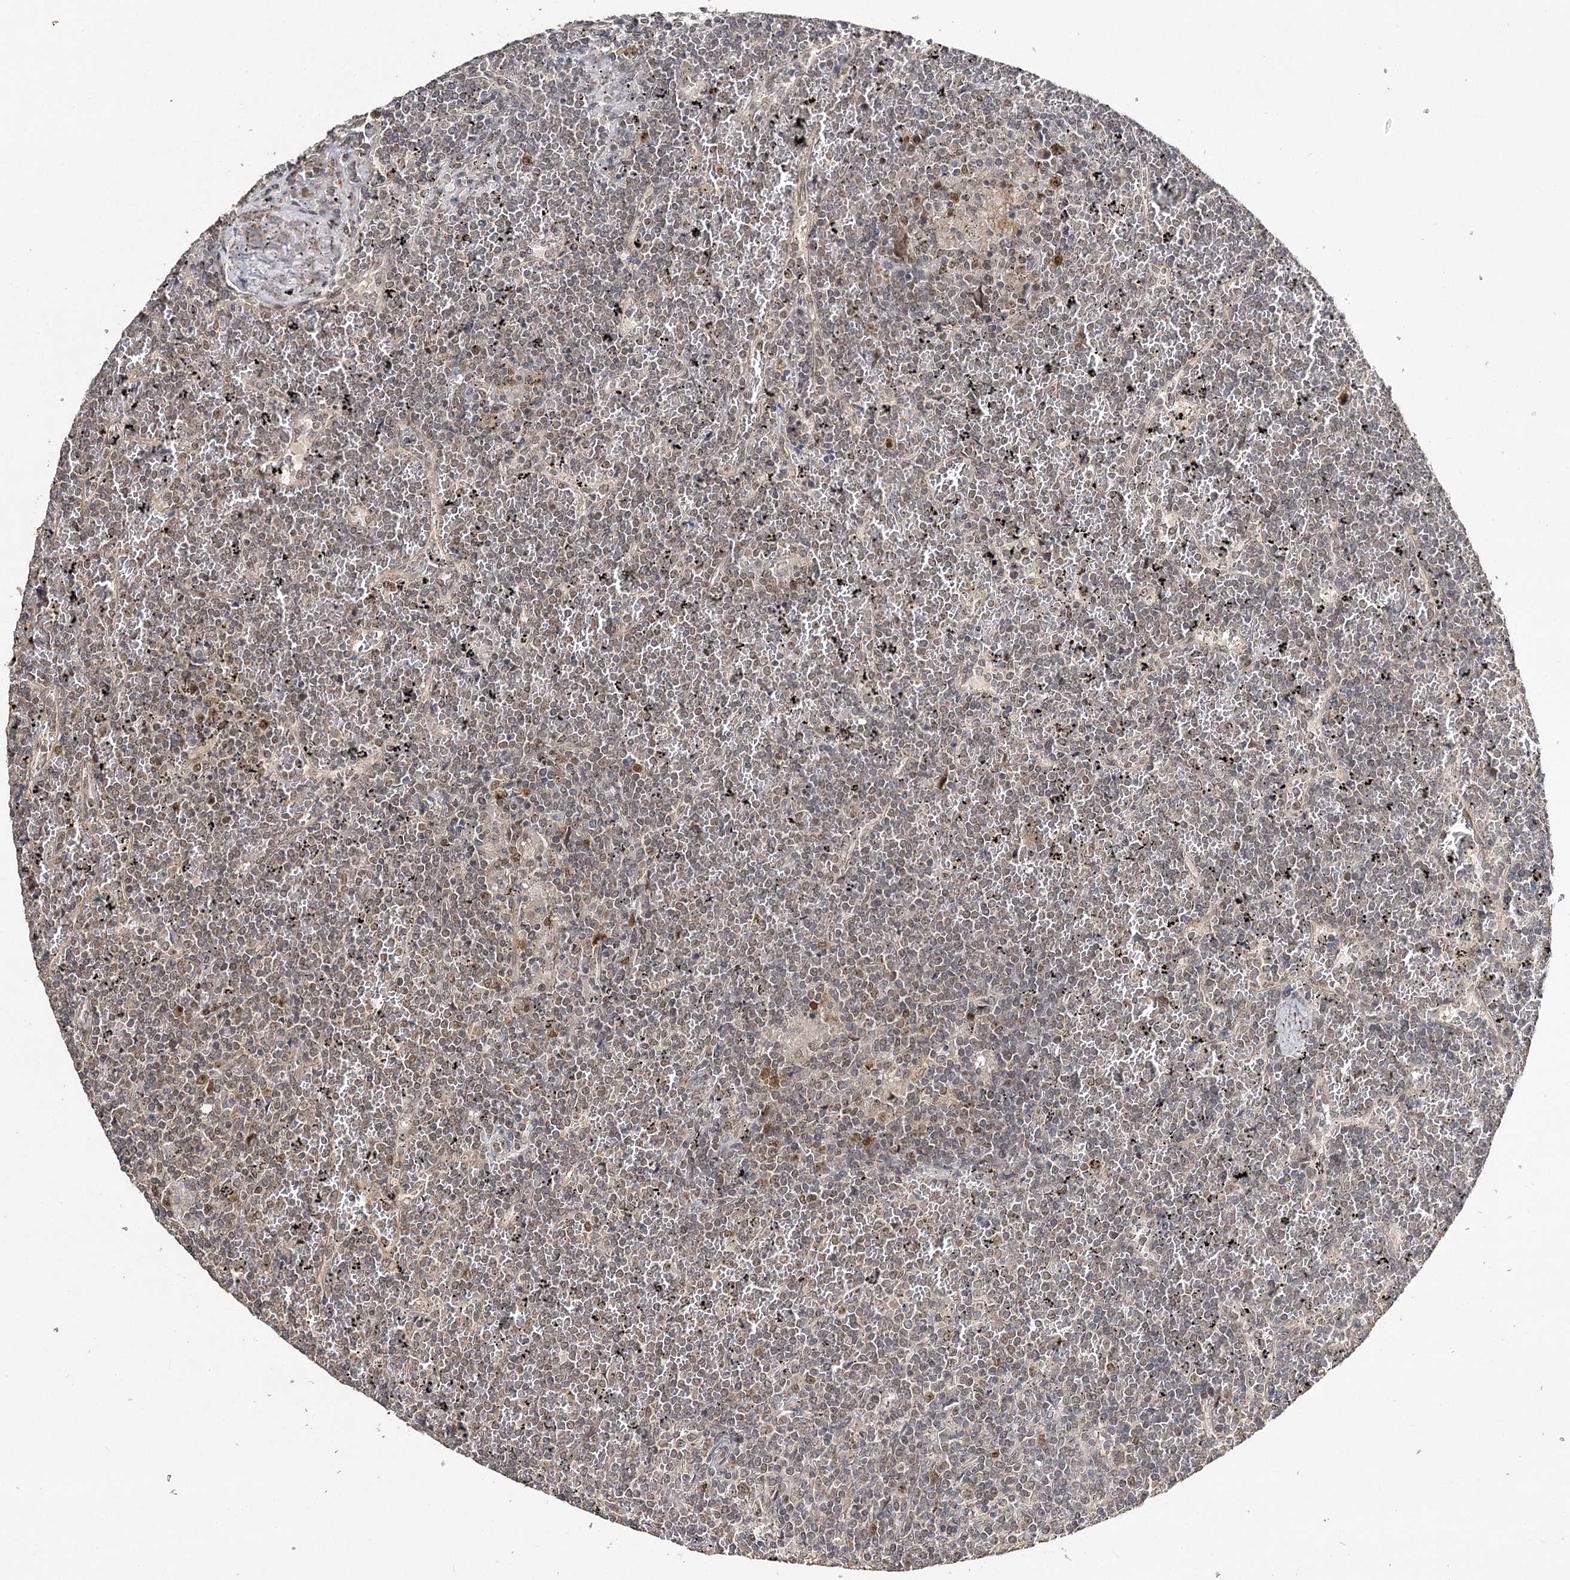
{"staining": {"intensity": "weak", "quantity": "<25%", "location": "nuclear"}, "tissue": "lymphoma", "cell_type": "Tumor cells", "image_type": "cancer", "snomed": [{"axis": "morphology", "description": "Malignant lymphoma, non-Hodgkin's type, Low grade"}, {"axis": "topography", "description": "Spleen"}], "caption": "Lymphoma stained for a protein using immunohistochemistry displays no expression tumor cells.", "gene": "NOPCHAP1", "patient": {"sex": "female", "age": 19}}